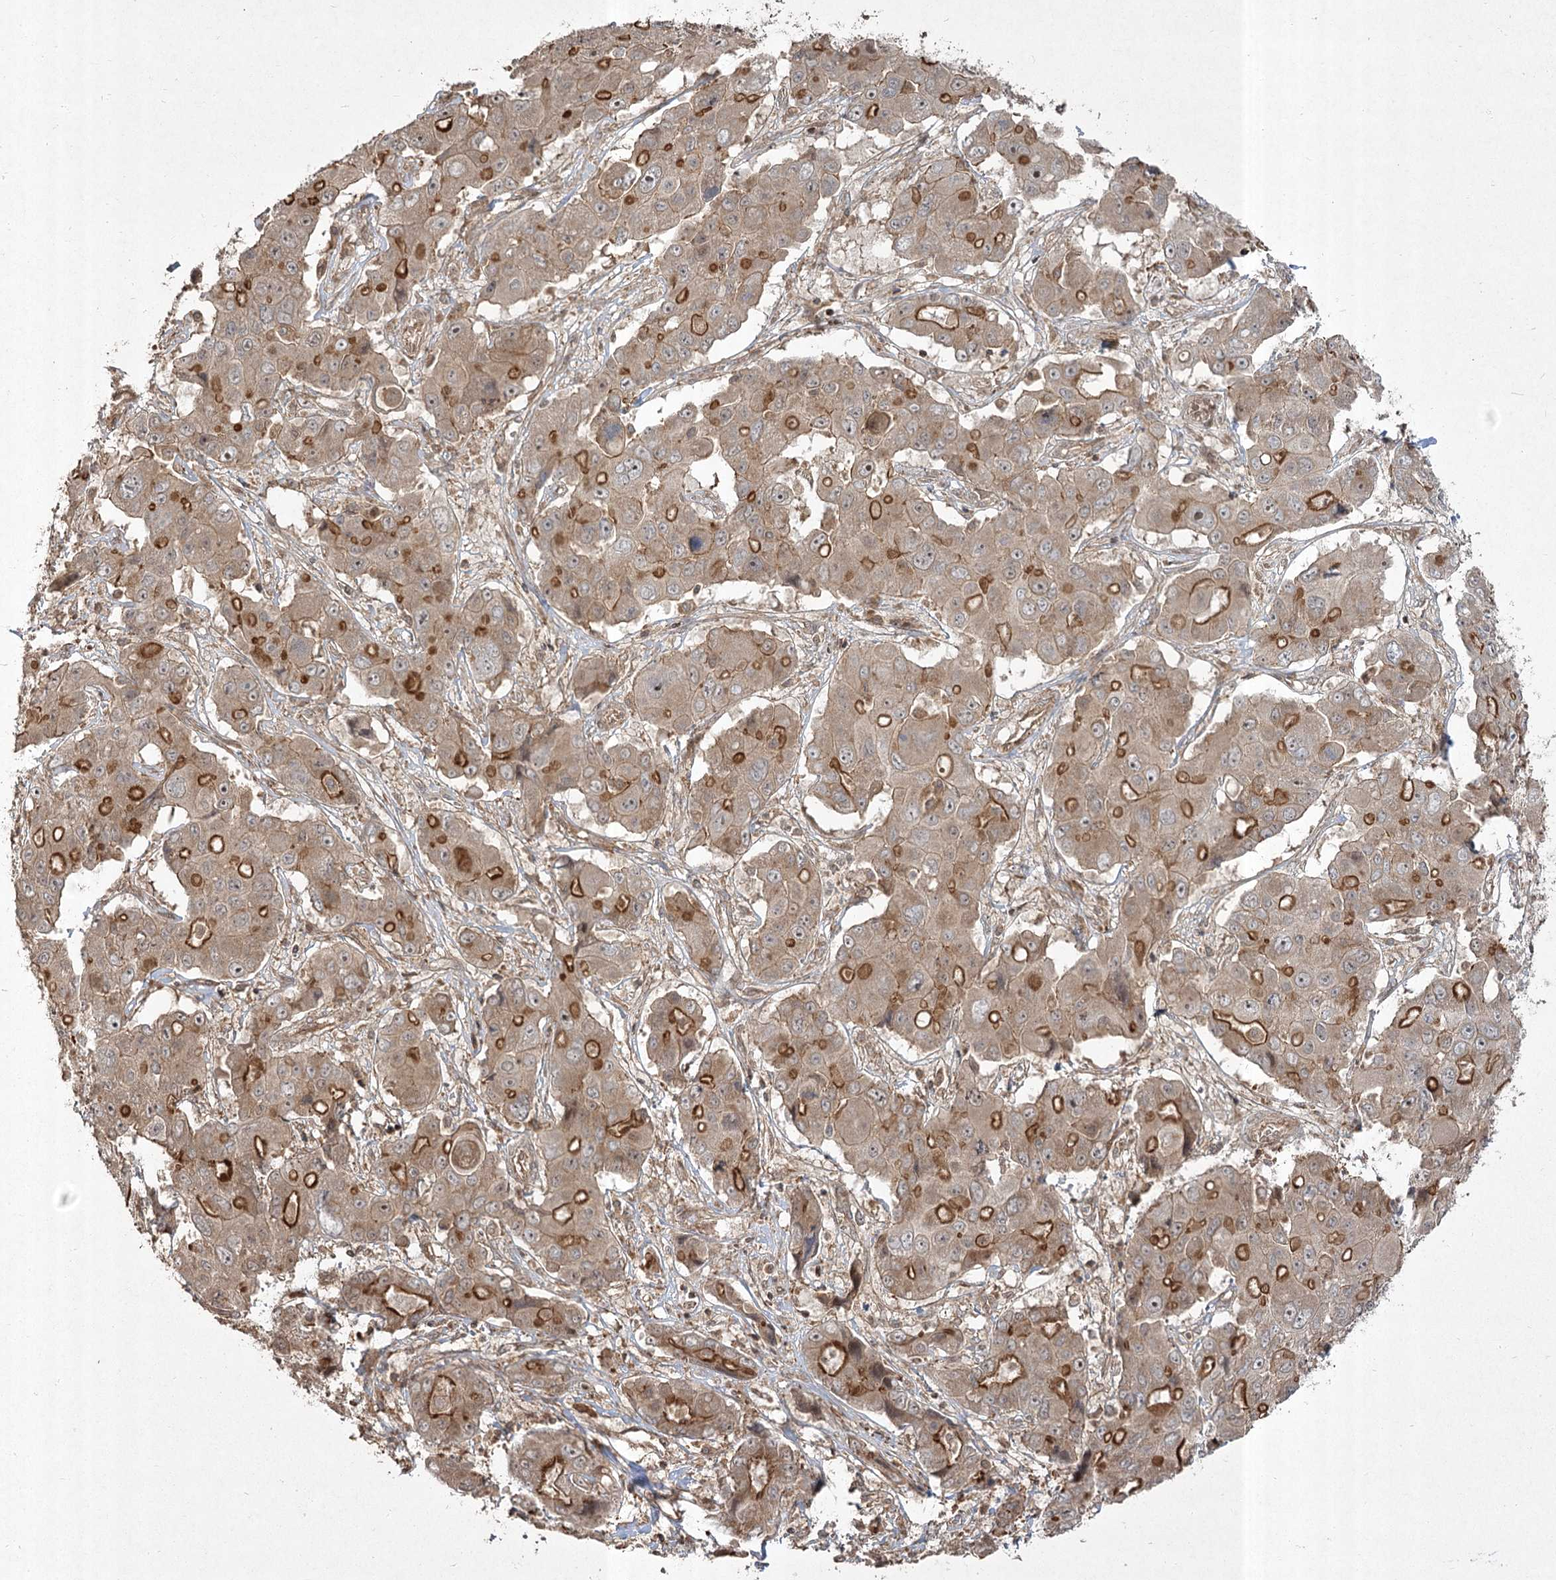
{"staining": {"intensity": "strong", "quantity": "25%-75%", "location": "cytoplasmic/membranous"}, "tissue": "liver cancer", "cell_type": "Tumor cells", "image_type": "cancer", "snomed": [{"axis": "morphology", "description": "Cholangiocarcinoma"}, {"axis": "topography", "description": "Liver"}], "caption": "Immunohistochemistry (IHC) histopathology image of neoplastic tissue: liver cancer (cholangiocarcinoma) stained using immunohistochemistry demonstrates high levels of strong protein expression localized specifically in the cytoplasmic/membranous of tumor cells, appearing as a cytoplasmic/membranous brown color.", "gene": "CPLANE1", "patient": {"sex": "male", "age": 67}}